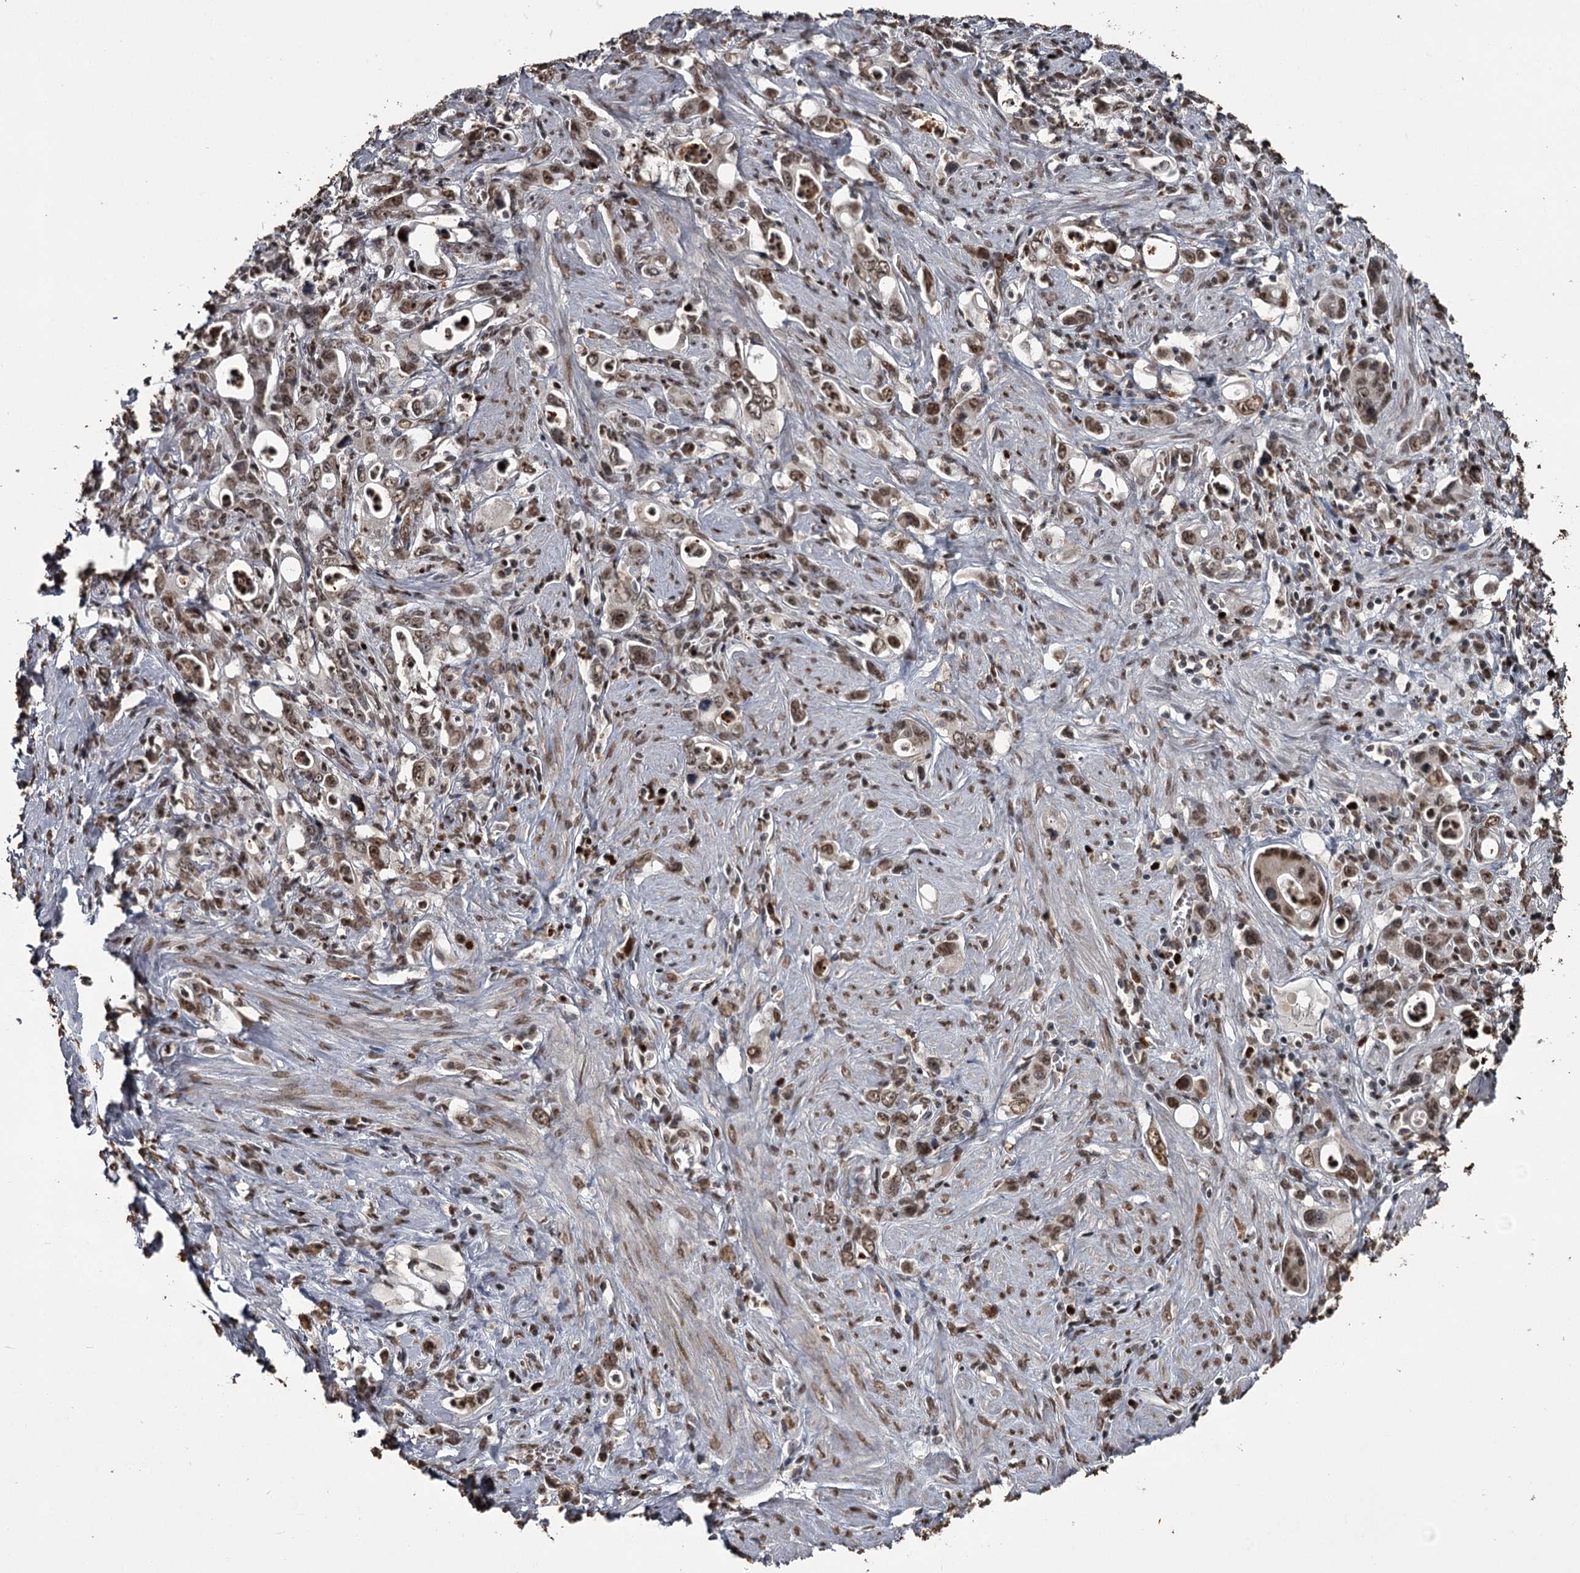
{"staining": {"intensity": "moderate", "quantity": ">75%", "location": "nuclear"}, "tissue": "stomach cancer", "cell_type": "Tumor cells", "image_type": "cancer", "snomed": [{"axis": "morphology", "description": "Adenocarcinoma, NOS"}, {"axis": "topography", "description": "Stomach, lower"}], "caption": "Protein analysis of adenocarcinoma (stomach) tissue displays moderate nuclear expression in about >75% of tumor cells. (IHC, brightfield microscopy, high magnification).", "gene": "THYN1", "patient": {"sex": "female", "age": 43}}